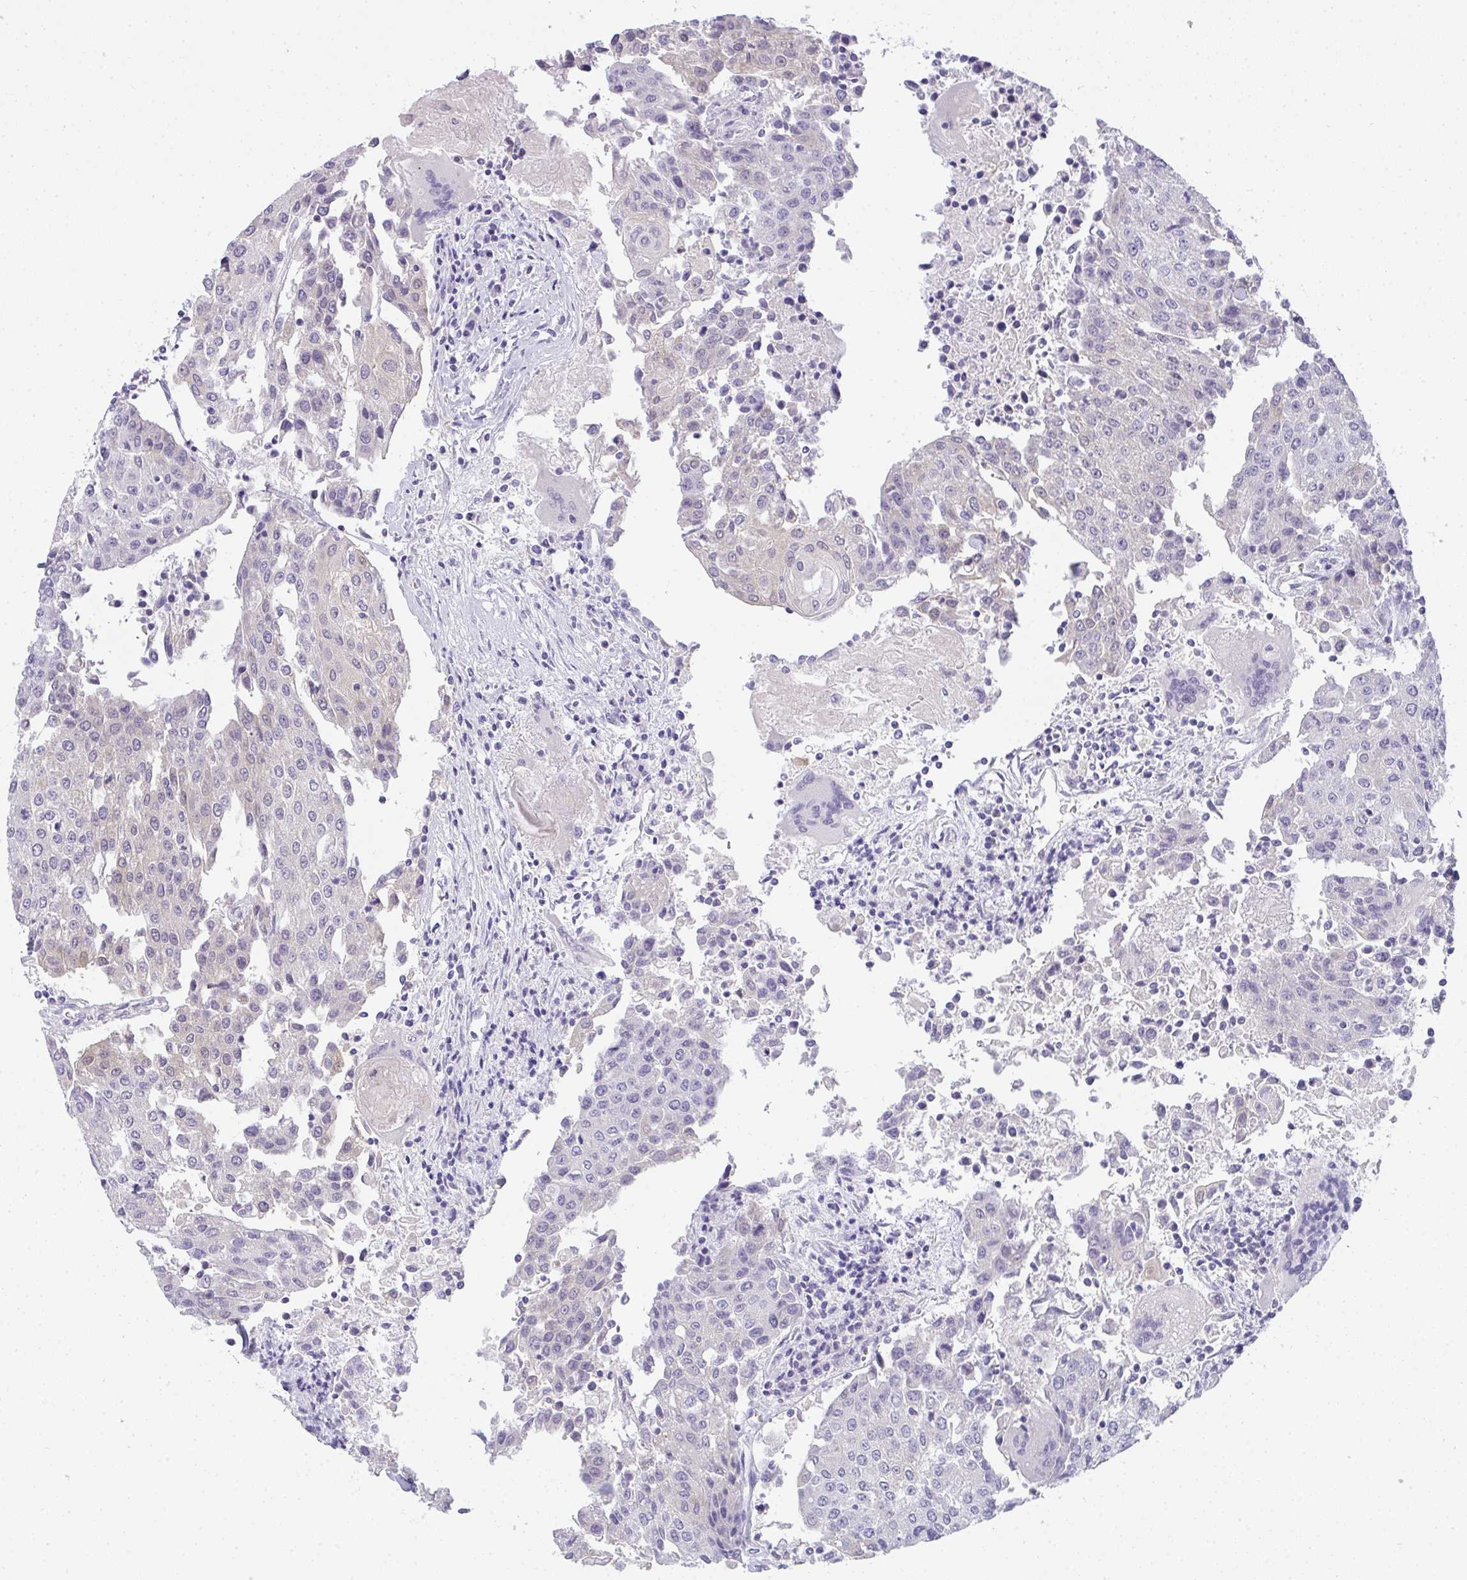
{"staining": {"intensity": "negative", "quantity": "none", "location": "none"}, "tissue": "urothelial cancer", "cell_type": "Tumor cells", "image_type": "cancer", "snomed": [{"axis": "morphology", "description": "Urothelial carcinoma, High grade"}, {"axis": "topography", "description": "Urinary bladder"}], "caption": "High power microscopy image of an immunohistochemistry (IHC) micrograph of high-grade urothelial carcinoma, revealing no significant expression in tumor cells. The staining is performed using DAB (3,3'-diaminobenzidine) brown chromogen with nuclei counter-stained in using hematoxylin.", "gene": "GSDMB", "patient": {"sex": "female", "age": 85}}